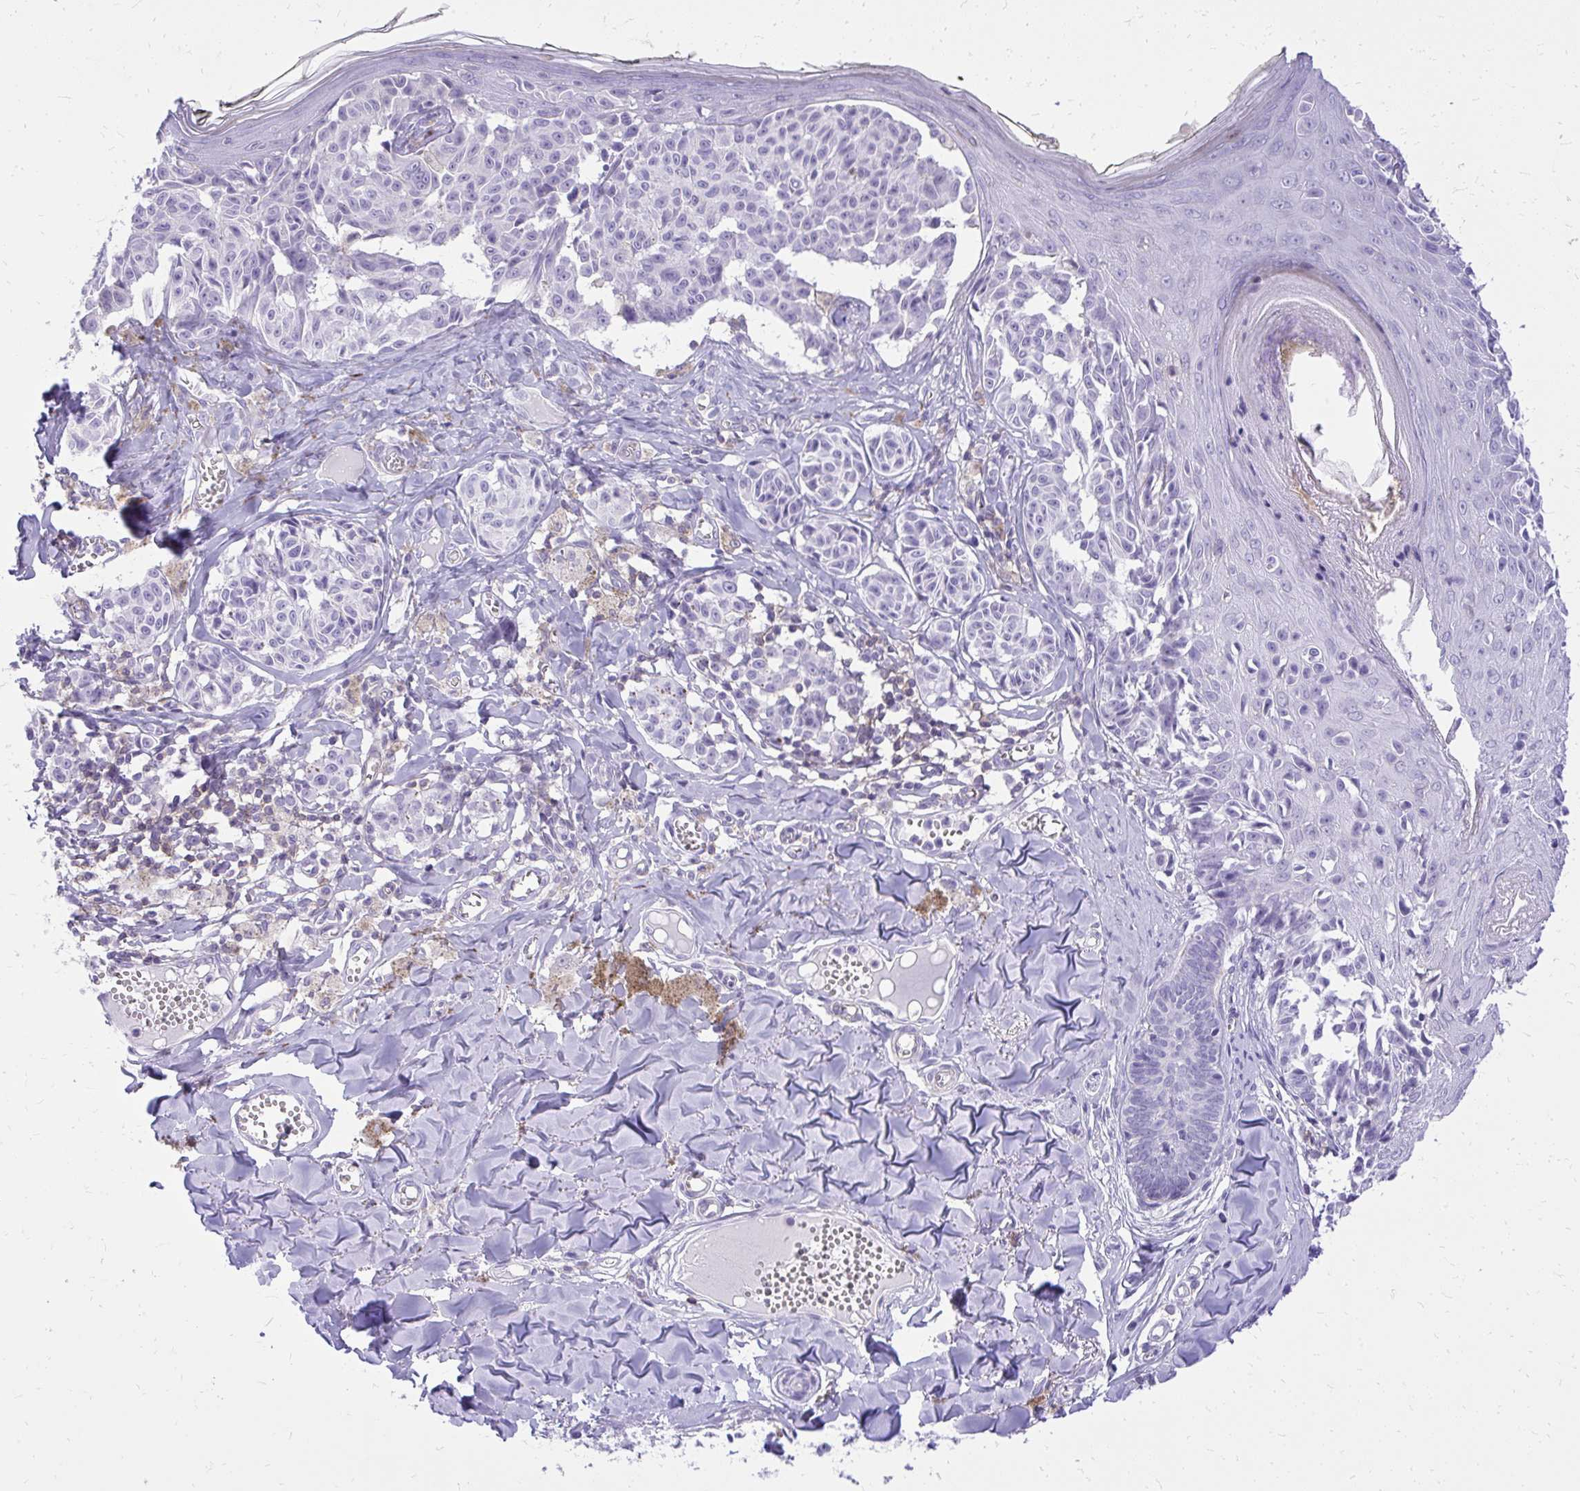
{"staining": {"intensity": "negative", "quantity": "none", "location": "none"}, "tissue": "melanoma", "cell_type": "Tumor cells", "image_type": "cancer", "snomed": [{"axis": "morphology", "description": "Malignant melanoma, NOS"}, {"axis": "topography", "description": "Skin"}], "caption": "Immunohistochemistry photomicrograph of neoplastic tissue: human malignant melanoma stained with DAB demonstrates no significant protein positivity in tumor cells.", "gene": "GPRIN3", "patient": {"sex": "female", "age": 43}}